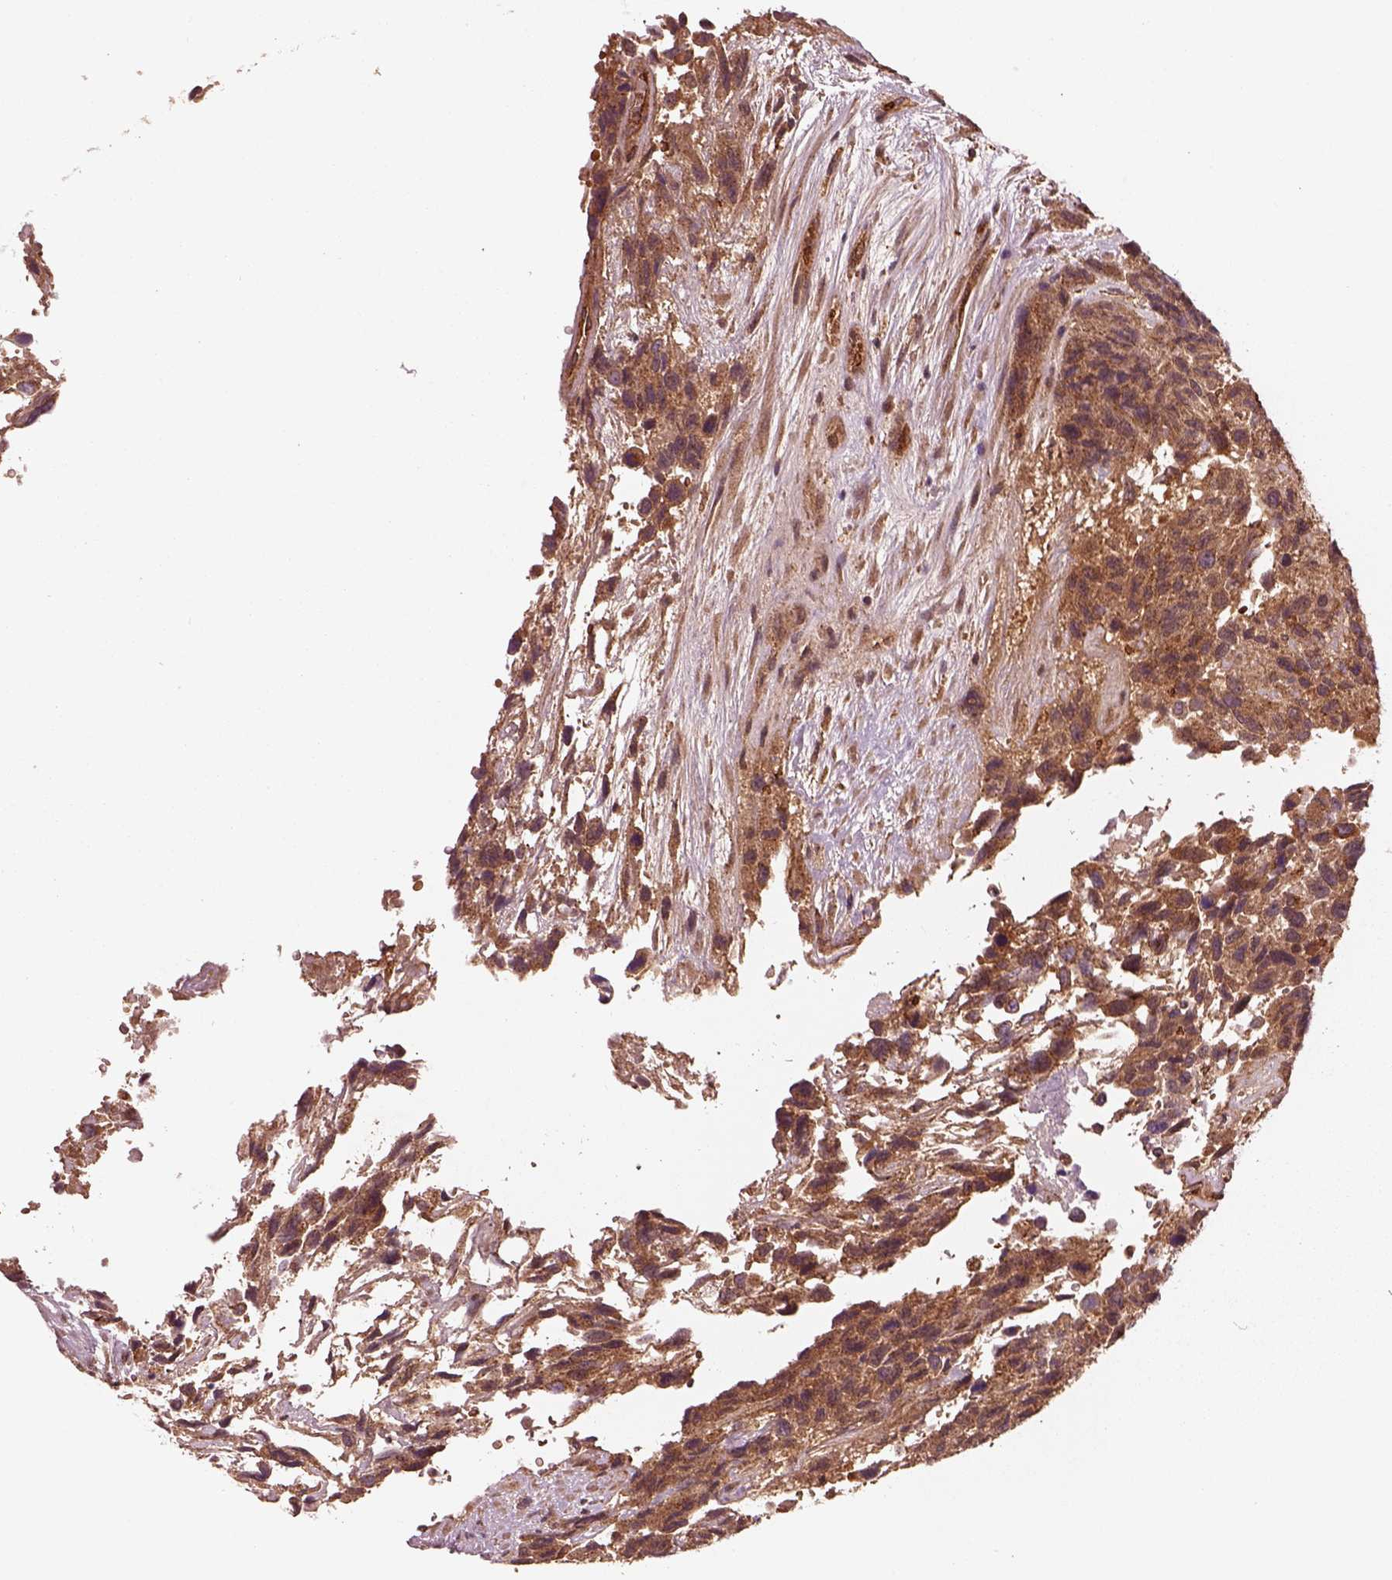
{"staining": {"intensity": "moderate", "quantity": ">75%", "location": "cytoplasmic/membranous"}, "tissue": "urothelial cancer", "cell_type": "Tumor cells", "image_type": "cancer", "snomed": [{"axis": "morphology", "description": "Urothelial carcinoma, High grade"}, {"axis": "topography", "description": "Urinary bladder"}], "caption": "High-grade urothelial carcinoma tissue reveals moderate cytoplasmic/membranous positivity in approximately >75% of tumor cells Using DAB (brown) and hematoxylin (blue) stains, captured at high magnification using brightfield microscopy.", "gene": "WASHC2A", "patient": {"sex": "female", "age": 70}}